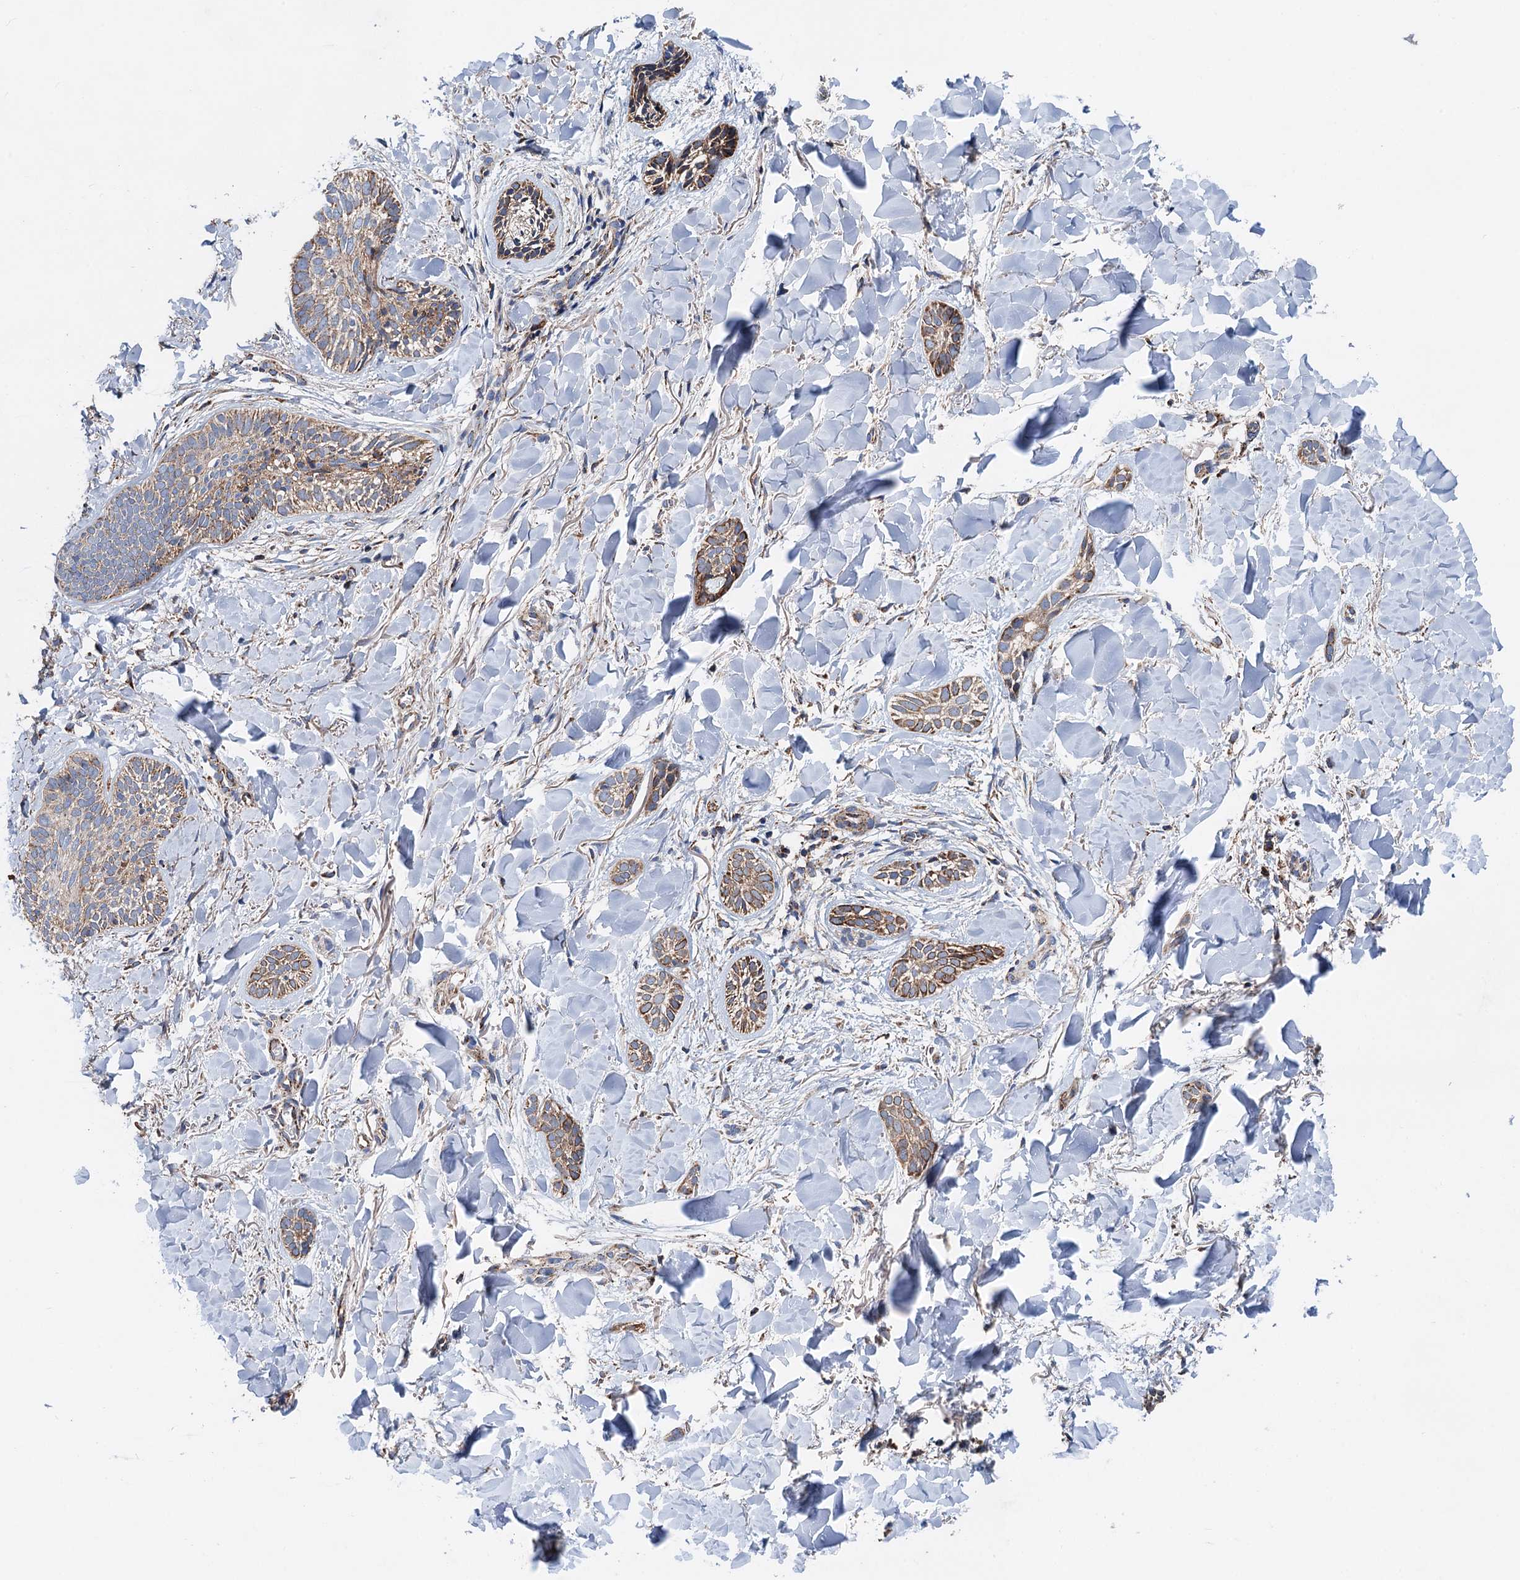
{"staining": {"intensity": "moderate", "quantity": "25%-75%", "location": "cytoplasmic/membranous"}, "tissue": "skin cancer", "cell_type": "Tumor cells", "image_type": "cancer", "snomed": [{"axis": "morphology", "description": "Basal cell carcinoma"}, {"axis": "topography", "description": "Skin"}], "caption": "Immunohistochemistry (IHC) histopathology image of neoplastic tissue: human skin cancer stained using IHC exhibits medium levels of moderate protein expression localized specifically in the cytoplasmic/membranous of tumor cells, appearing as a cytoplasmic/membranous brown color.", "gene": "DGLUCY", "patient": {"sex": "female", "age": 59}}